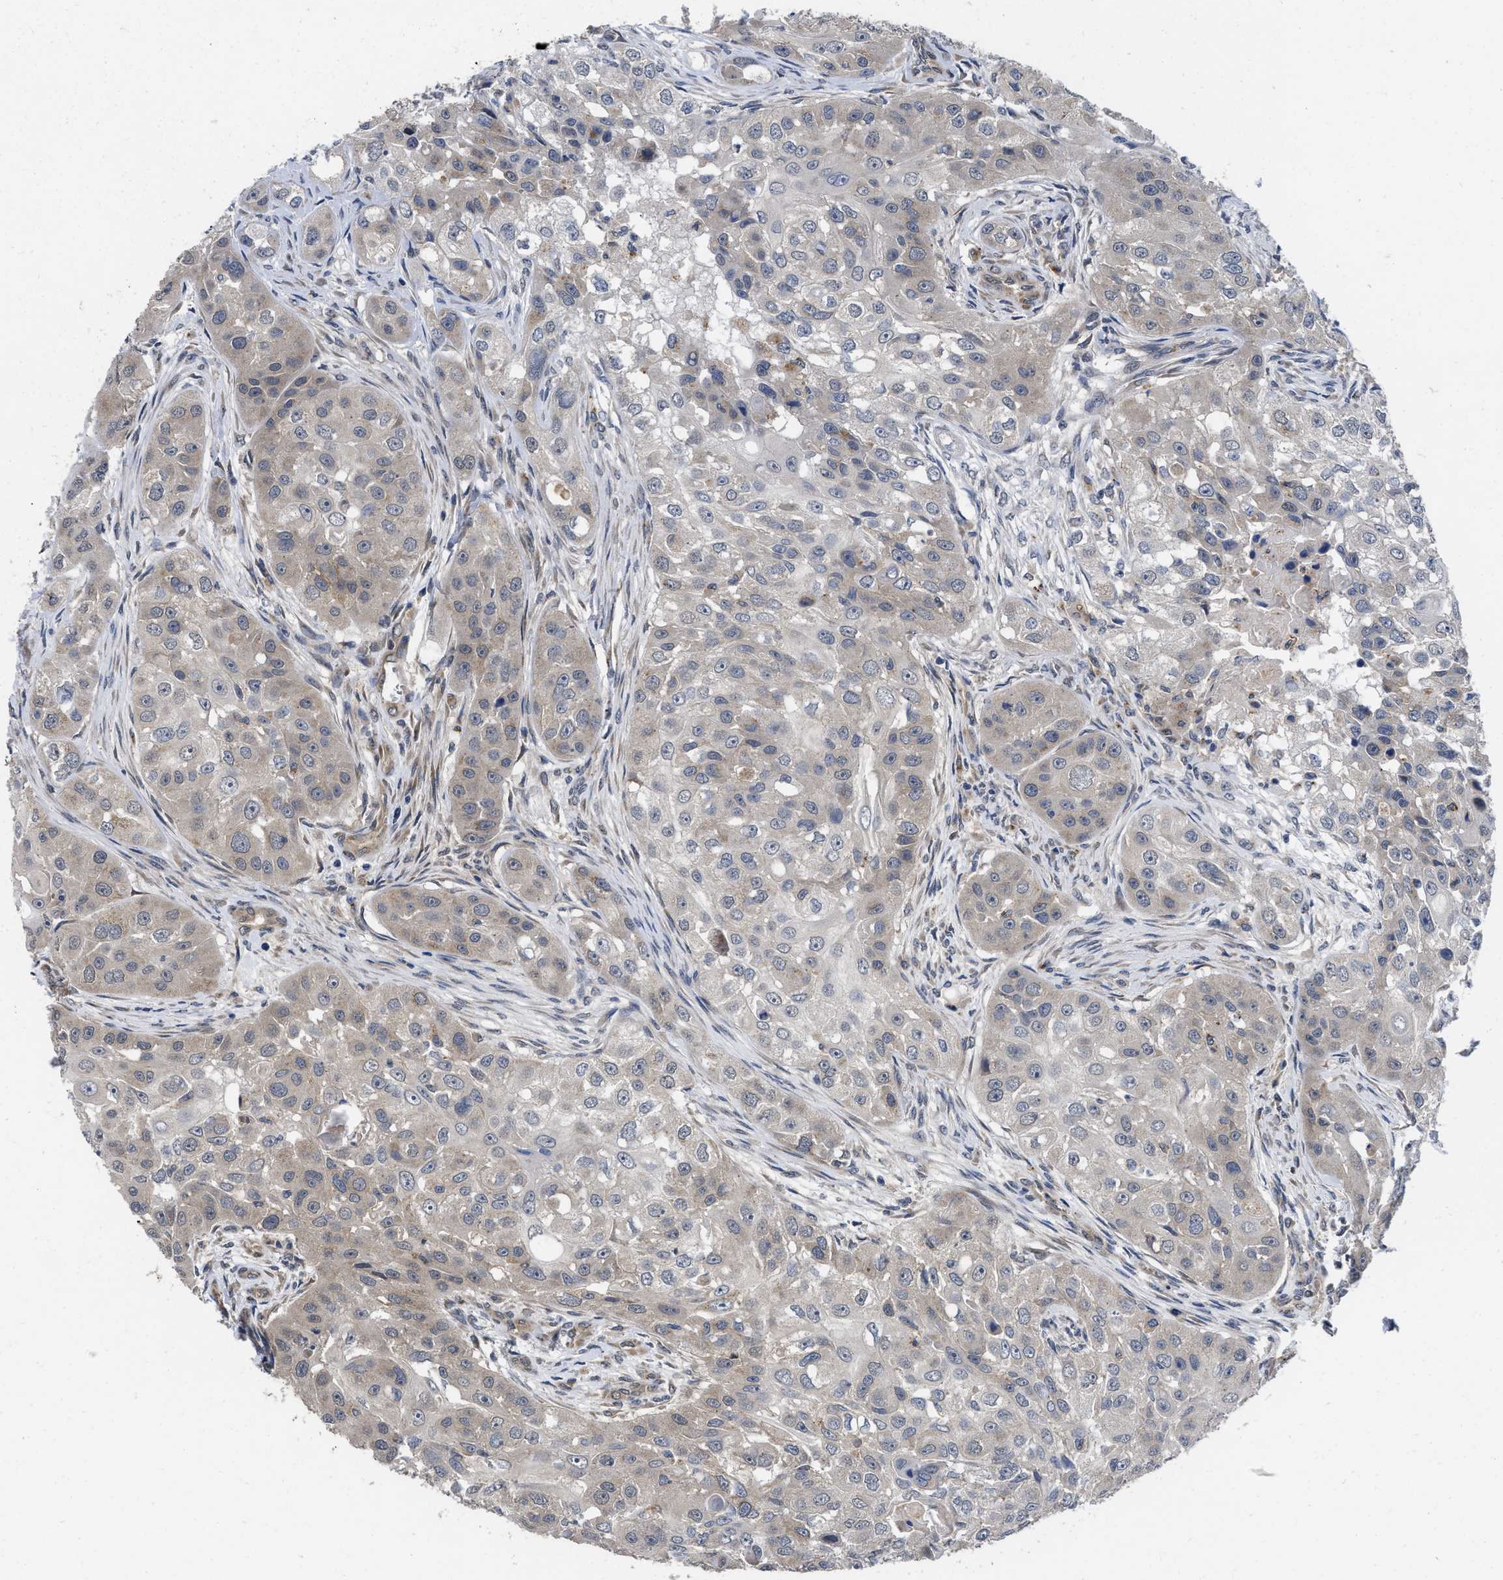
{"staining": {"intensity": "weak", "quantity": "<25%", "location": "cytoplasmic/membranous"}, "tissue": "head and neck cancer", "cell_type": "Tumor cells", "image_type": "cancer", "snomed": [{"axis": "morphology", "description": "Normal tissue, NOS"}, {"axis": "morphology", "description": "Squamous cell carcinoma, NOS"}, {"axis": "topography", "description": "Skeletal muscle"}, {"axis": "topography", "description": "Head-Neck"}], "caption": "Human head and neck squamous cell carcinoma stained for a protein using immunohistochemistry displays no positivity in tumor cells.", "gene": "PKD2", "patient": {"sex": "male", "age": 51}}